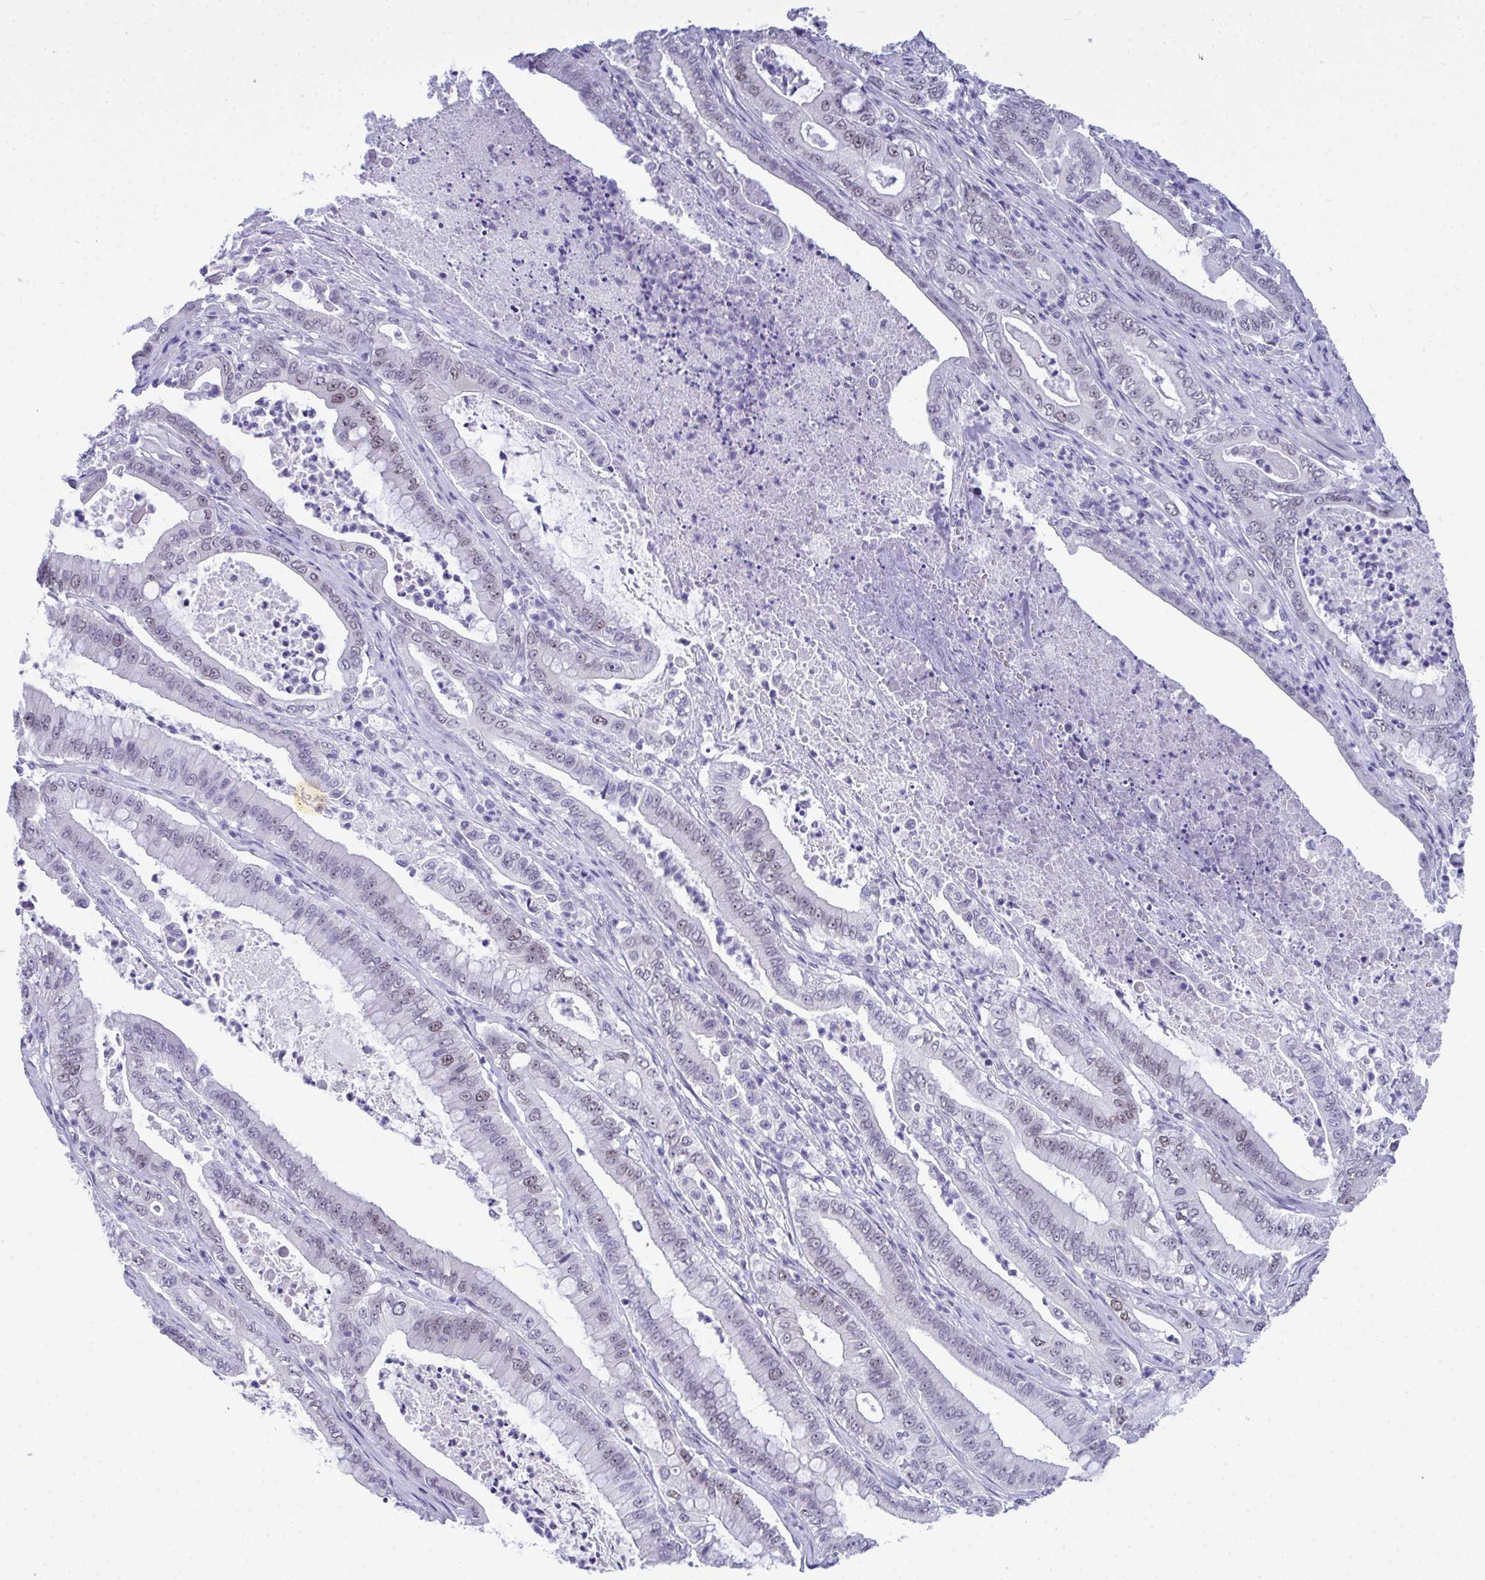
{"staining": {"intensity": "weak", "quantity": "<25%", "location": "nuclear"}, "tissue": "pancreatic cancer", "cell_type": "Tumor cells", "image_type": "cancer", "snomed": [{"axis": "morphology", "description": "Adenocarcinoma, NOS"}, {"axis": "topography", "description": "Pancreas"}], "caption": "Adenocarcinoma (pancreatic) stained for a protein using IHC demonstrates no expression tumor cells.", "gene": "TEAD4", "patient": {"sex": "male", "age": 71}}